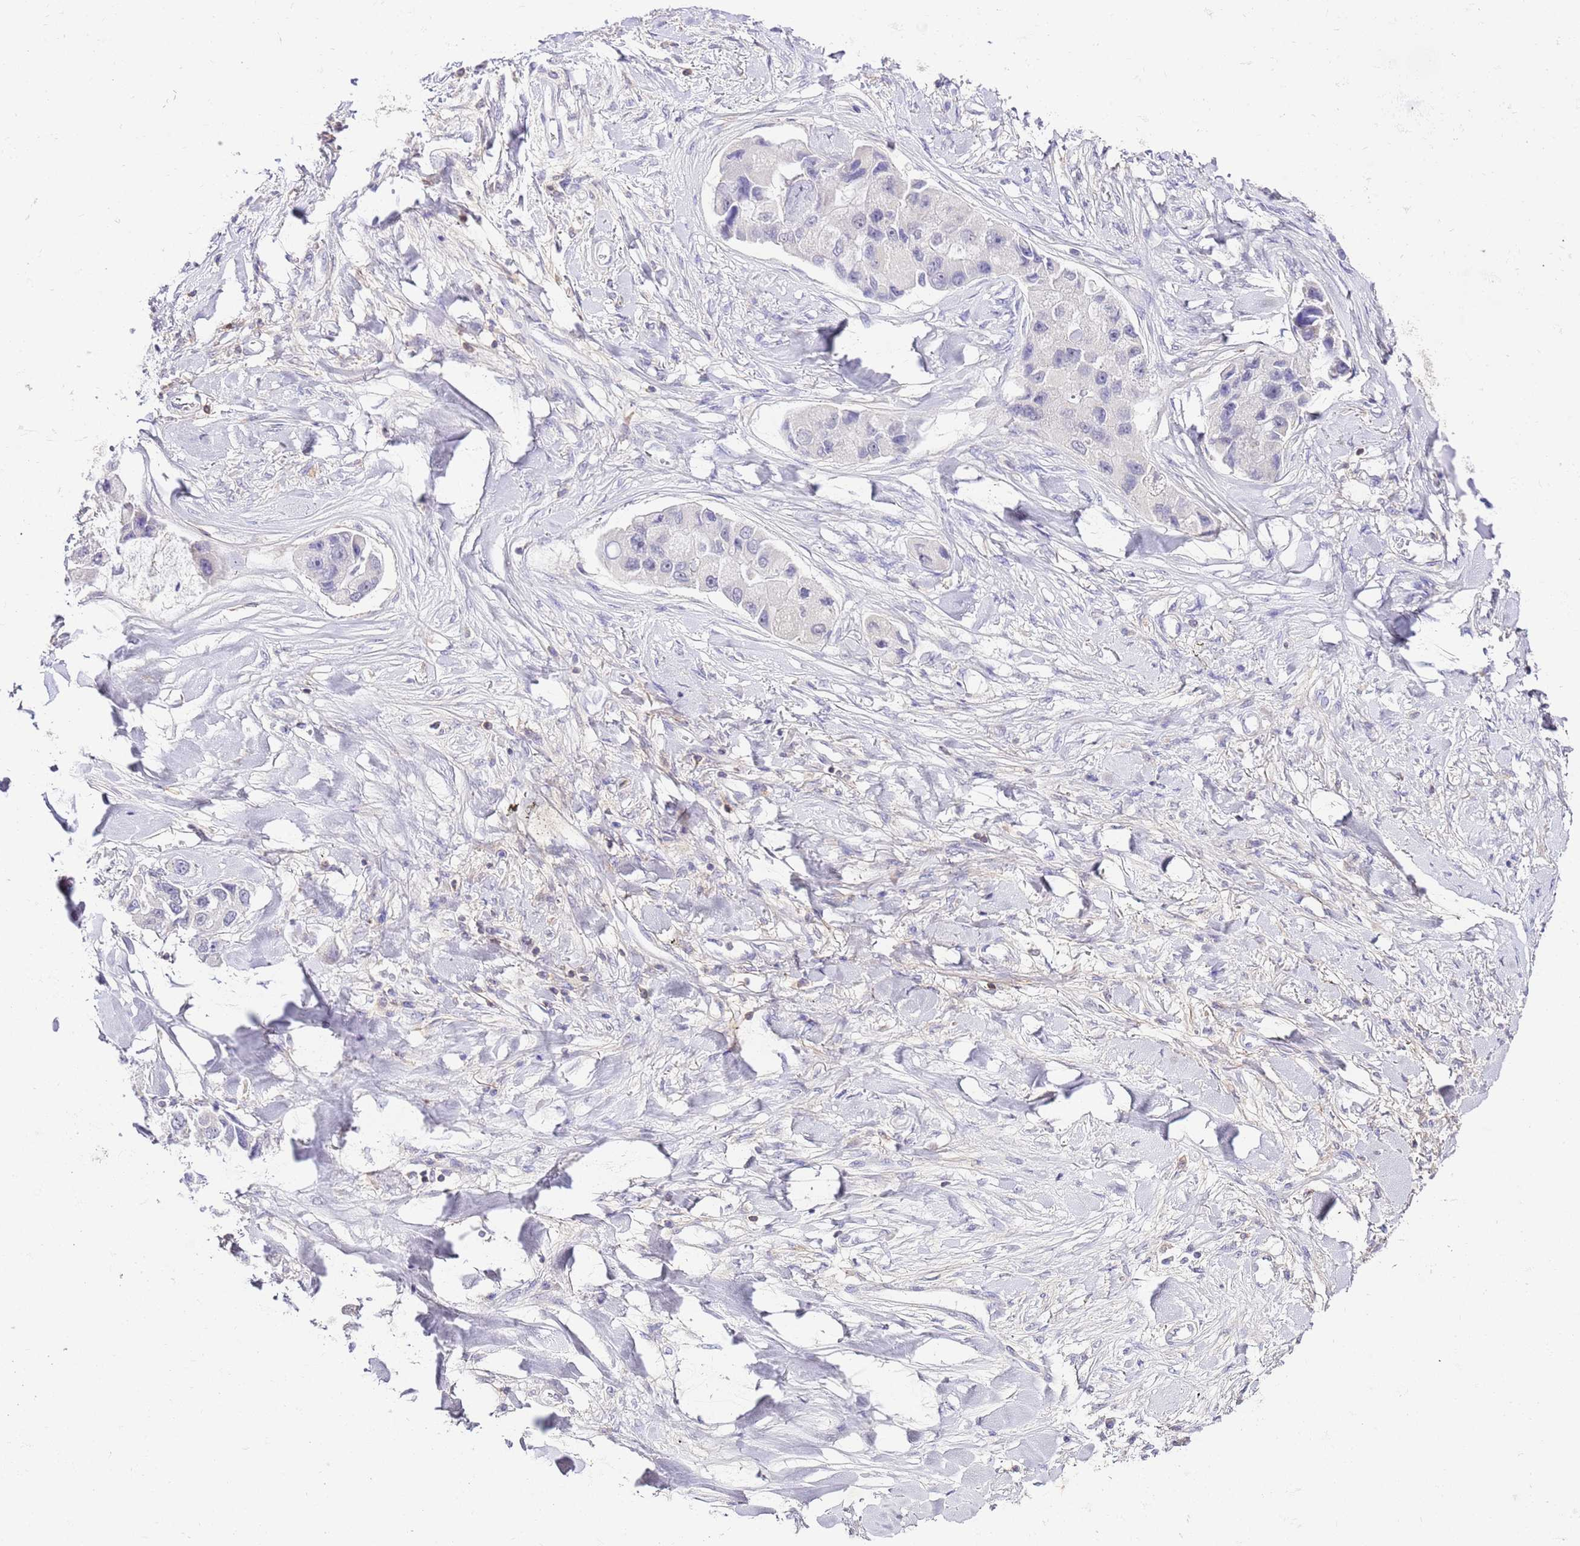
{"staining": {"intensity": "negative", "quantity": "none", "location": "none"}, "tissue": "lung cancer", "cell_type": "Tumor cells", "image_type": "cancer", "snomed": [{"axis": "morphology", "description": "Adenocarcinoma, NOS"}, {"axis": "topography", "description": "Lung"}], "caption": "This is an IHC histopathology image of adenocarcinoma (lung). There is no expression in tumor cells.", "gene": "EFHD1", "patient": {"sex": "female", "age": 54}}